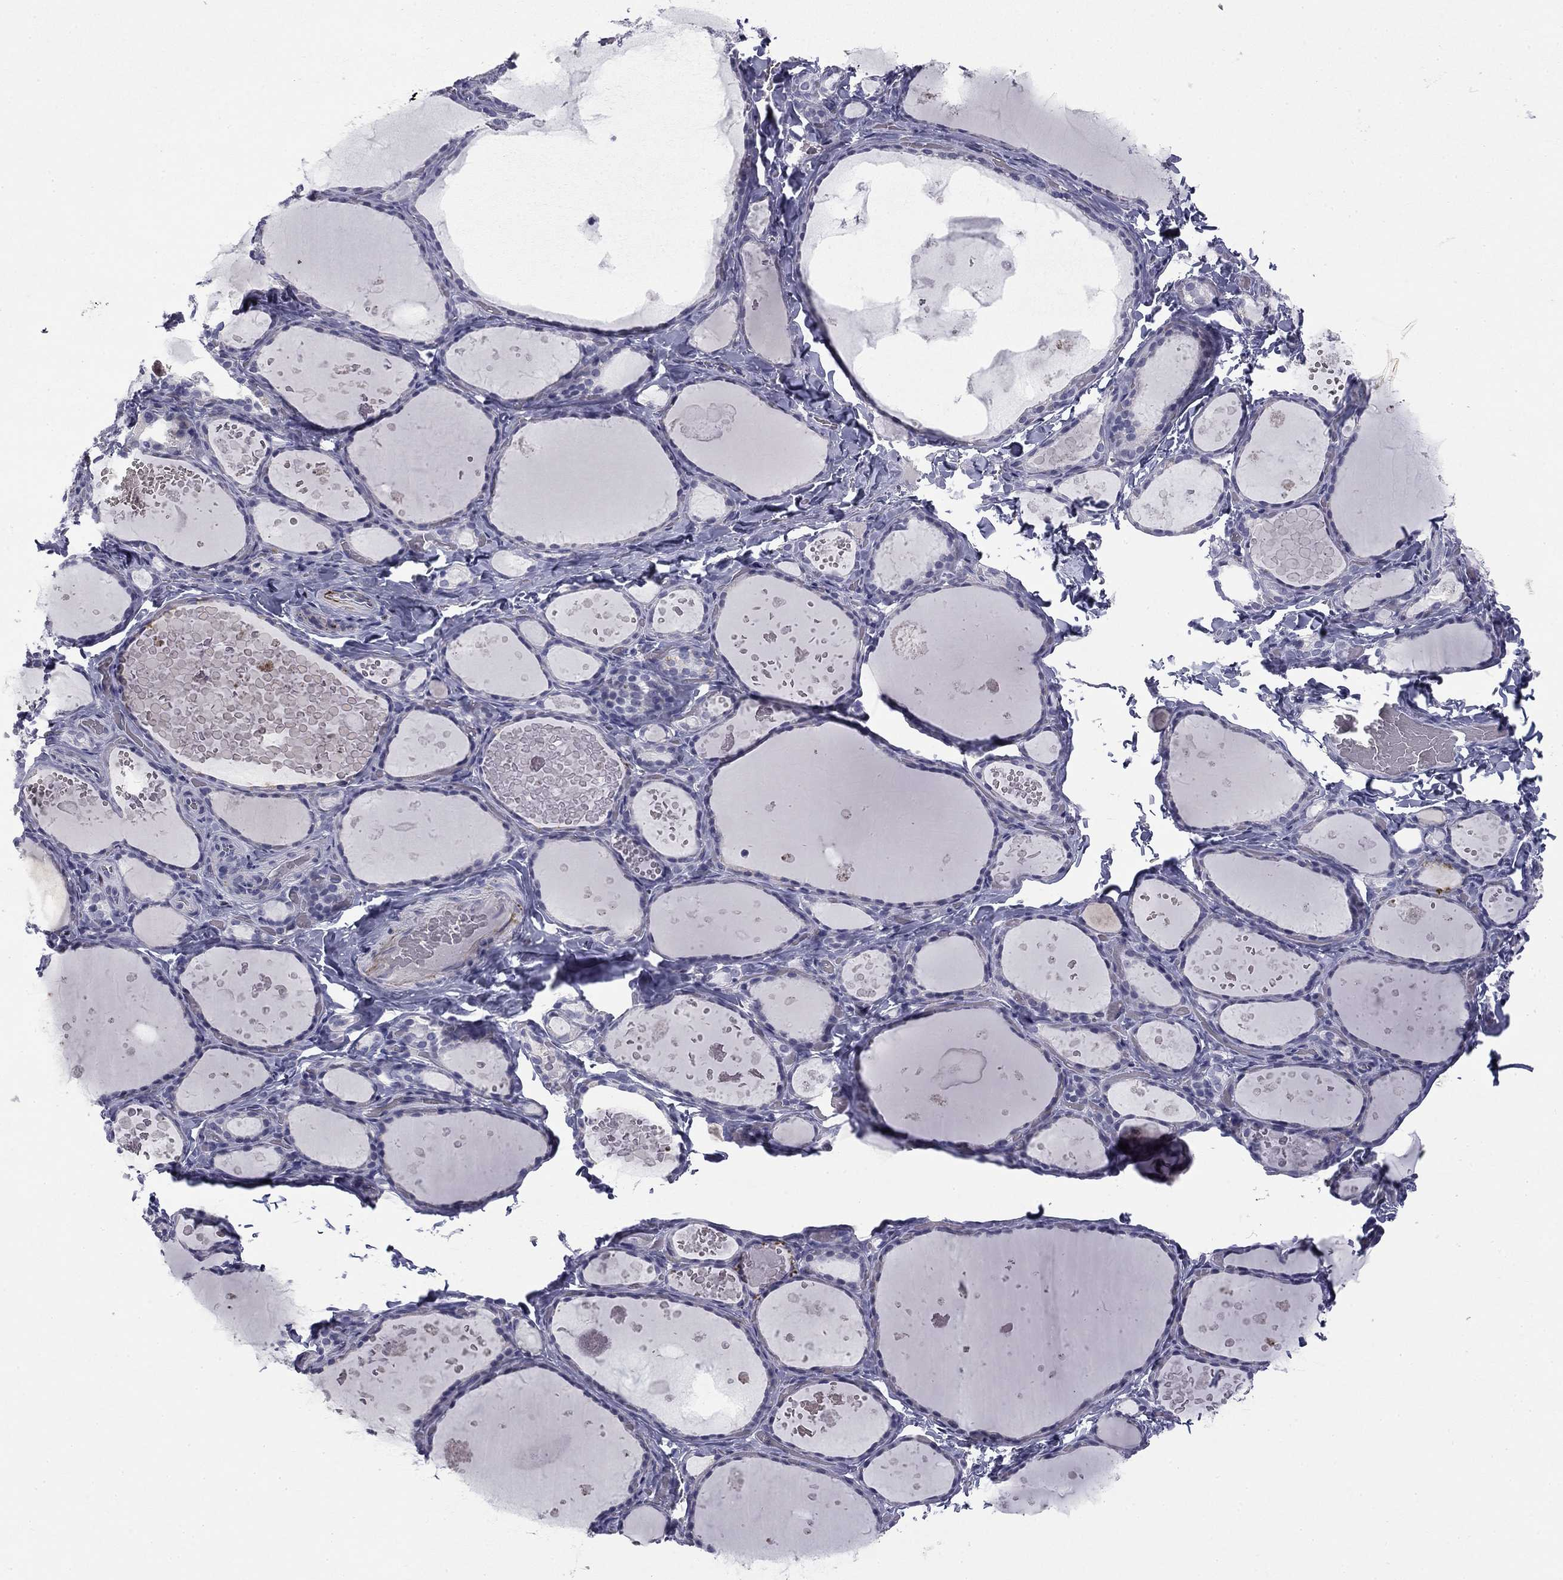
{"staining": {"intensity": "negative", "quantity": "none", "location": "none"}, "tissue": "thyroid gland", "cell_type": "Glandular cells", "image_type": "normal", "snomed": [{"axis": "morphology", "description": "Normal tissue, NOS"}, {"axis": "topography", "description": "Thyroid gland"}], "caption": "High power microscopy photomicrograph of an immunohistochemistry (IHC) image of unremarkable thyroid gland, revealing no significant expression in glandular cells.", "gene": "TFAP2B", "patient": {"sex": "female", "age": 56}}